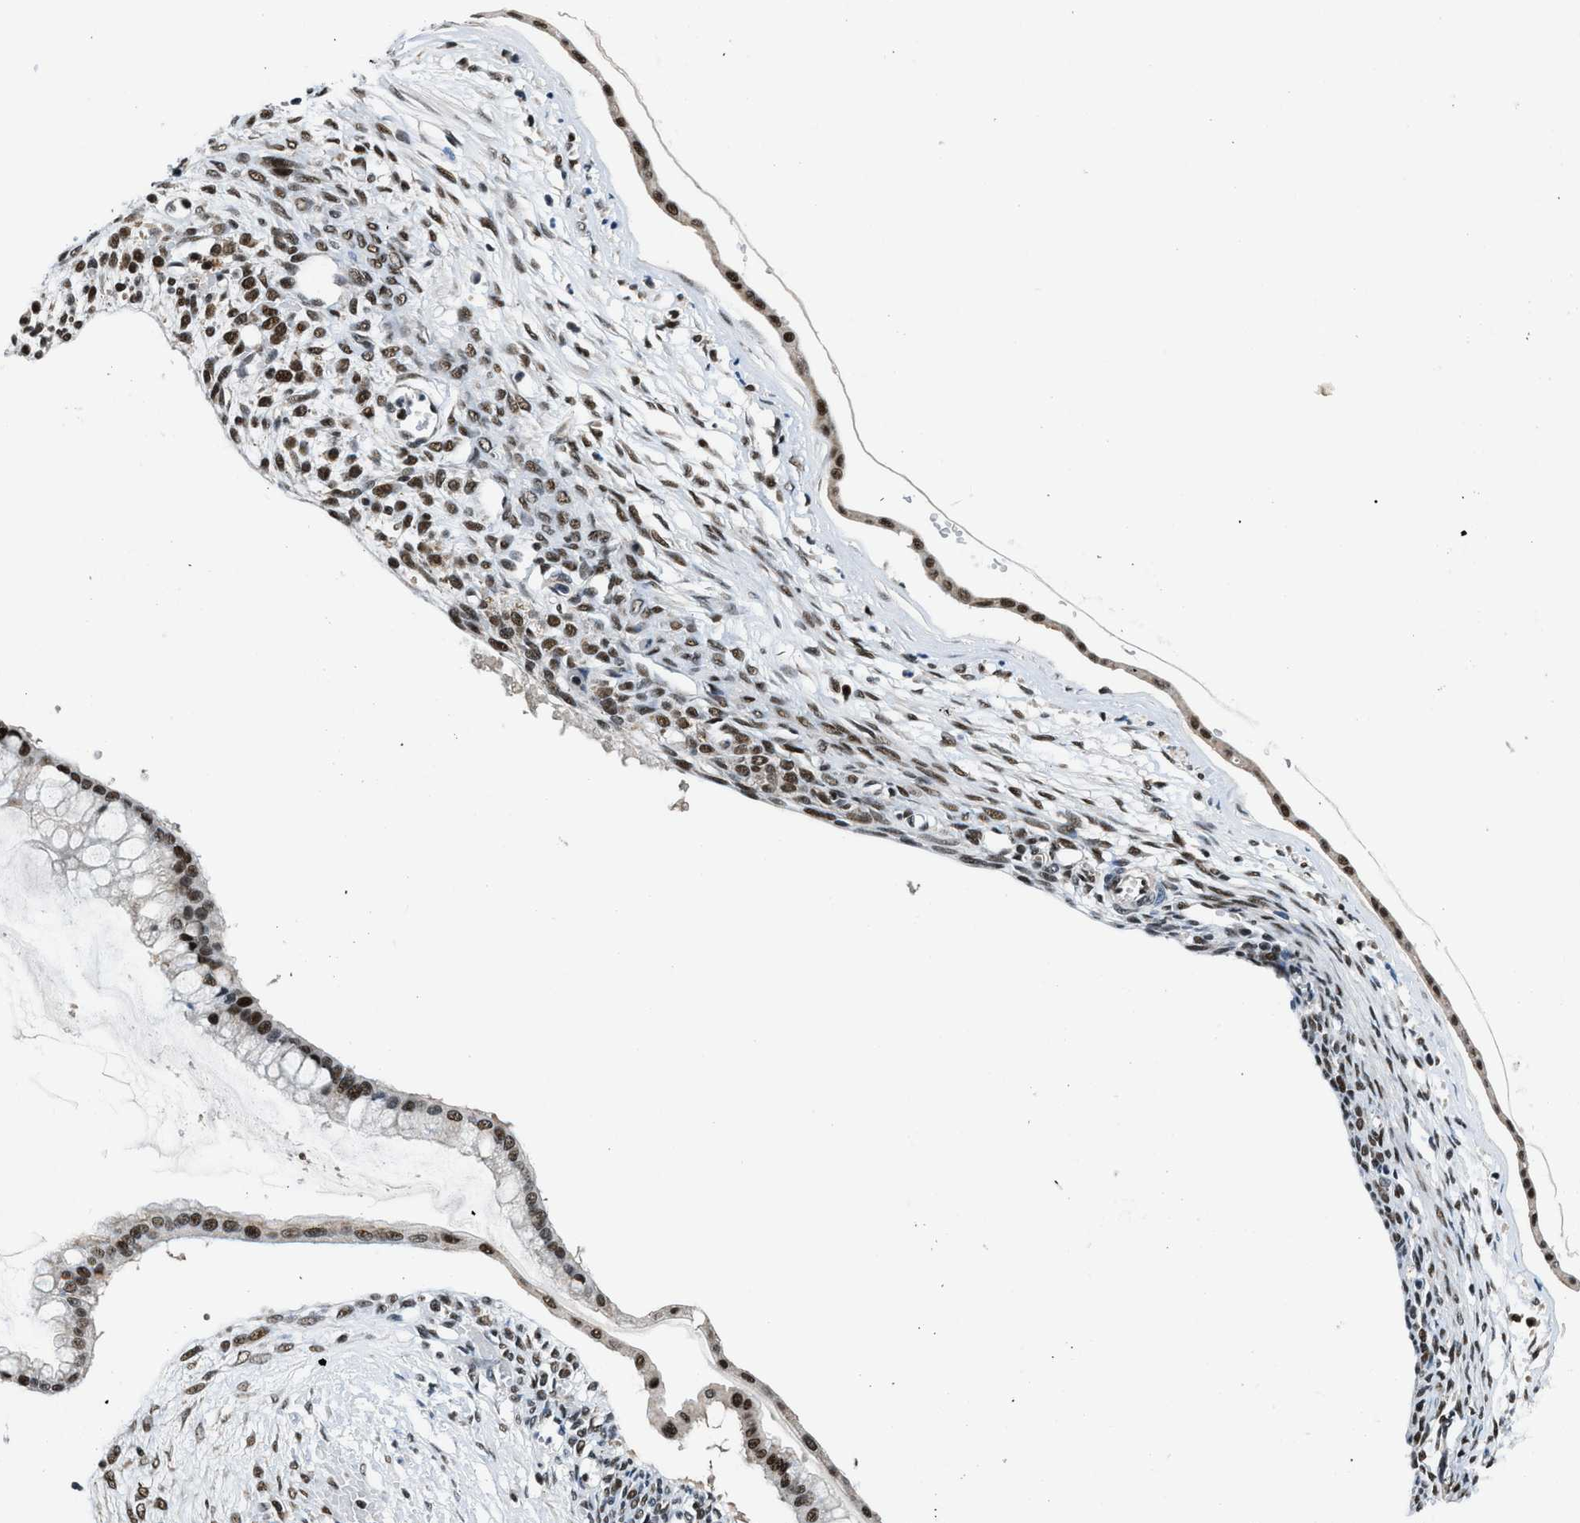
{"staining": {"intensity": "strong", "quantity": ">75%", "location": "nuclear"}, "tissue": "ovarian cancer", "cell_type": "Tumor cells", "image_type": "cancer", "snomed": [{"axis": "morphology", "description": "Cystadenocarcinoma, mucinous, NOS"}, {"axis": "topography", "description": "Ovary"}], "caption": "A brown stain shows strong nuclear expression of a protein in mucinous cystadenocarcinoma (ovarian) tumor cells. (Brightfield microscopy of DAB IHC at high magnification).", "gene": "KDM3B", "patient": {"sex": "female", "age": 73}}